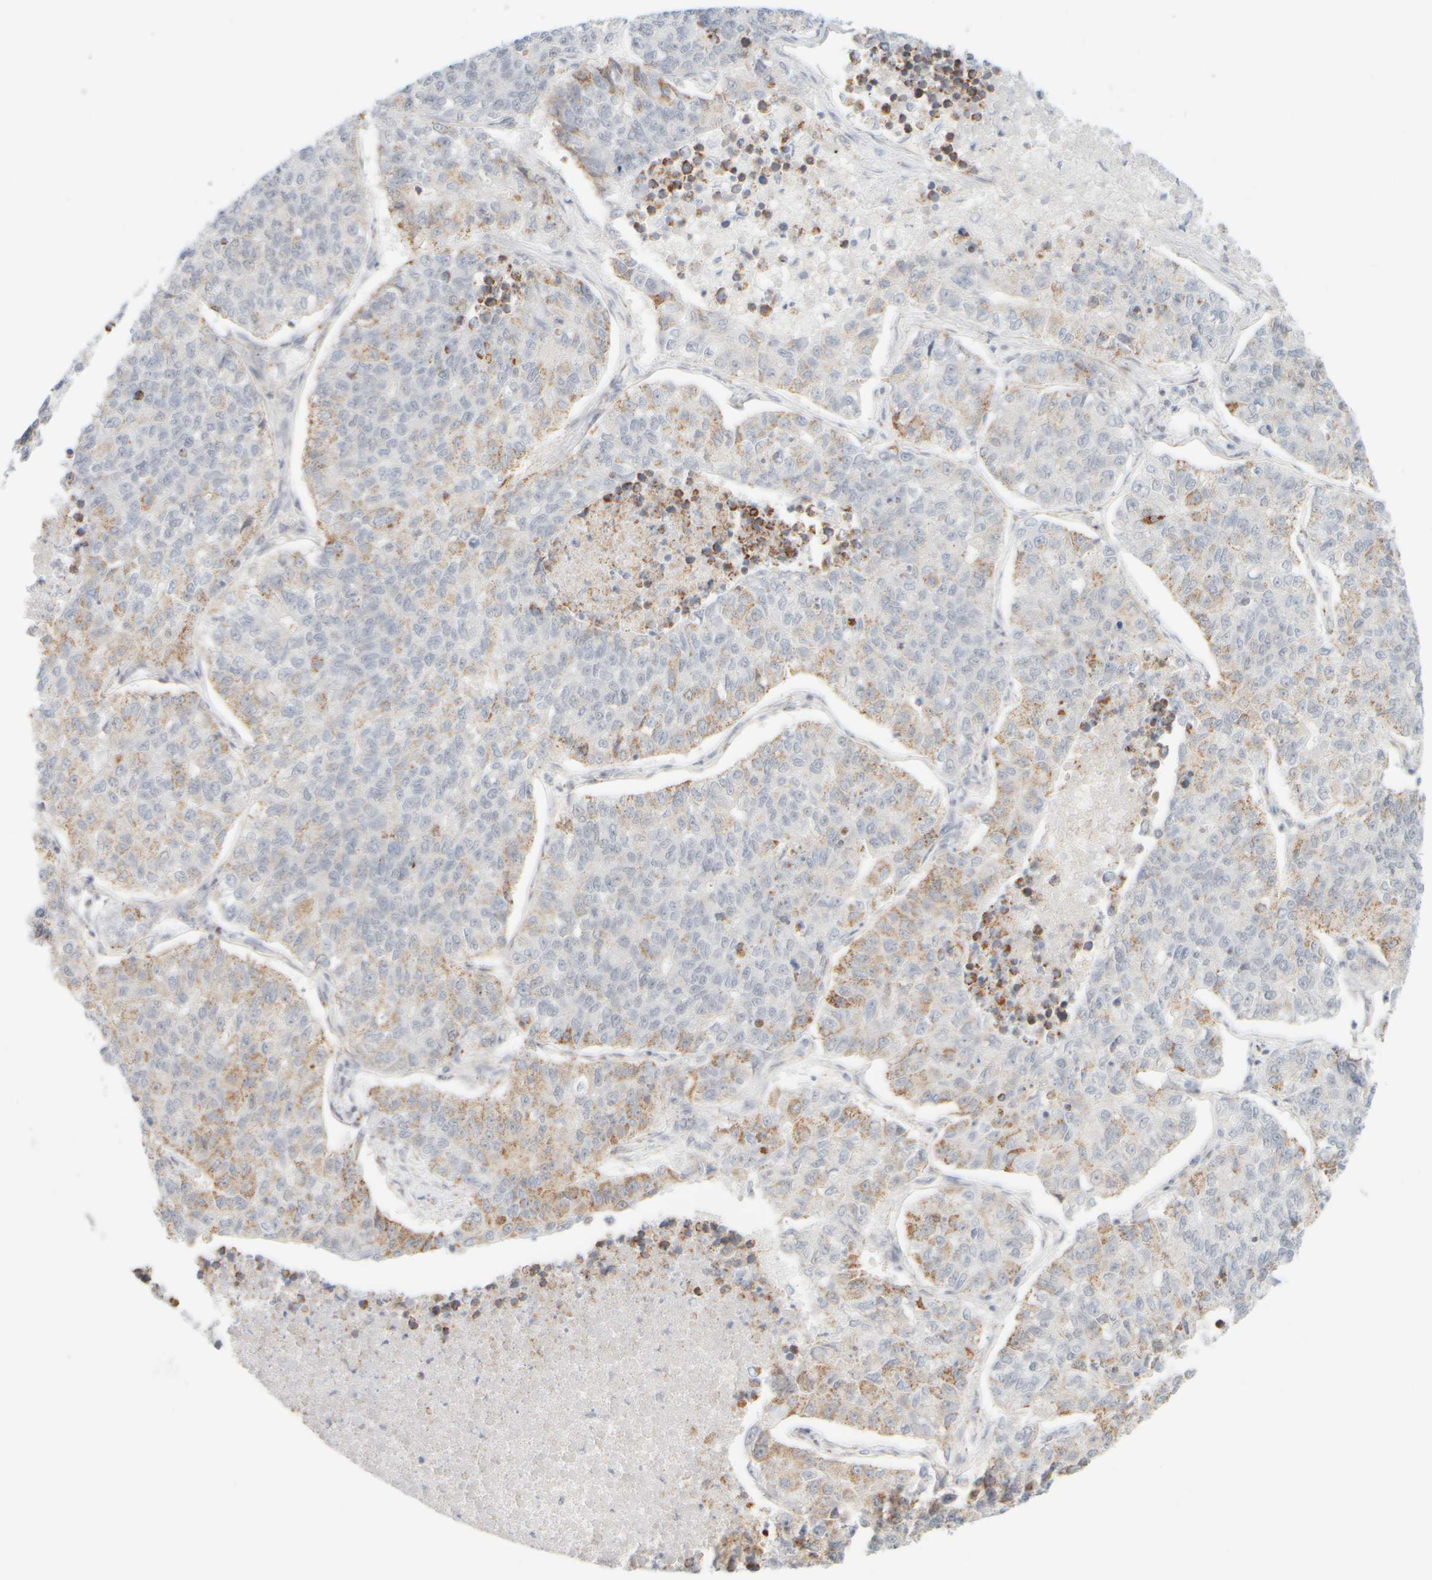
{"staining": {"intensity": "weak", "quantity": "25%-75%", "location": "cytoplasmic/membranous"}, "tissue": "lung cancer", "cell_type": "Tumor cells", "image_type": "cancer", "snomed": [{"axis": "morphology", "description": "Adenocarcinoma, NOS"}, {"axis": "topography", "description": "Lung"}], "caption": "Immunohistochemistry histopathology image of adenocarcinoma (lung) stained for a protein (brown), which displays low levels of weak cytoplasmic/membranous expression in approximately 25%-75% of tumor cells.", "gene": "PPM1K", "patient": {"sex": "male", "age": 49}}